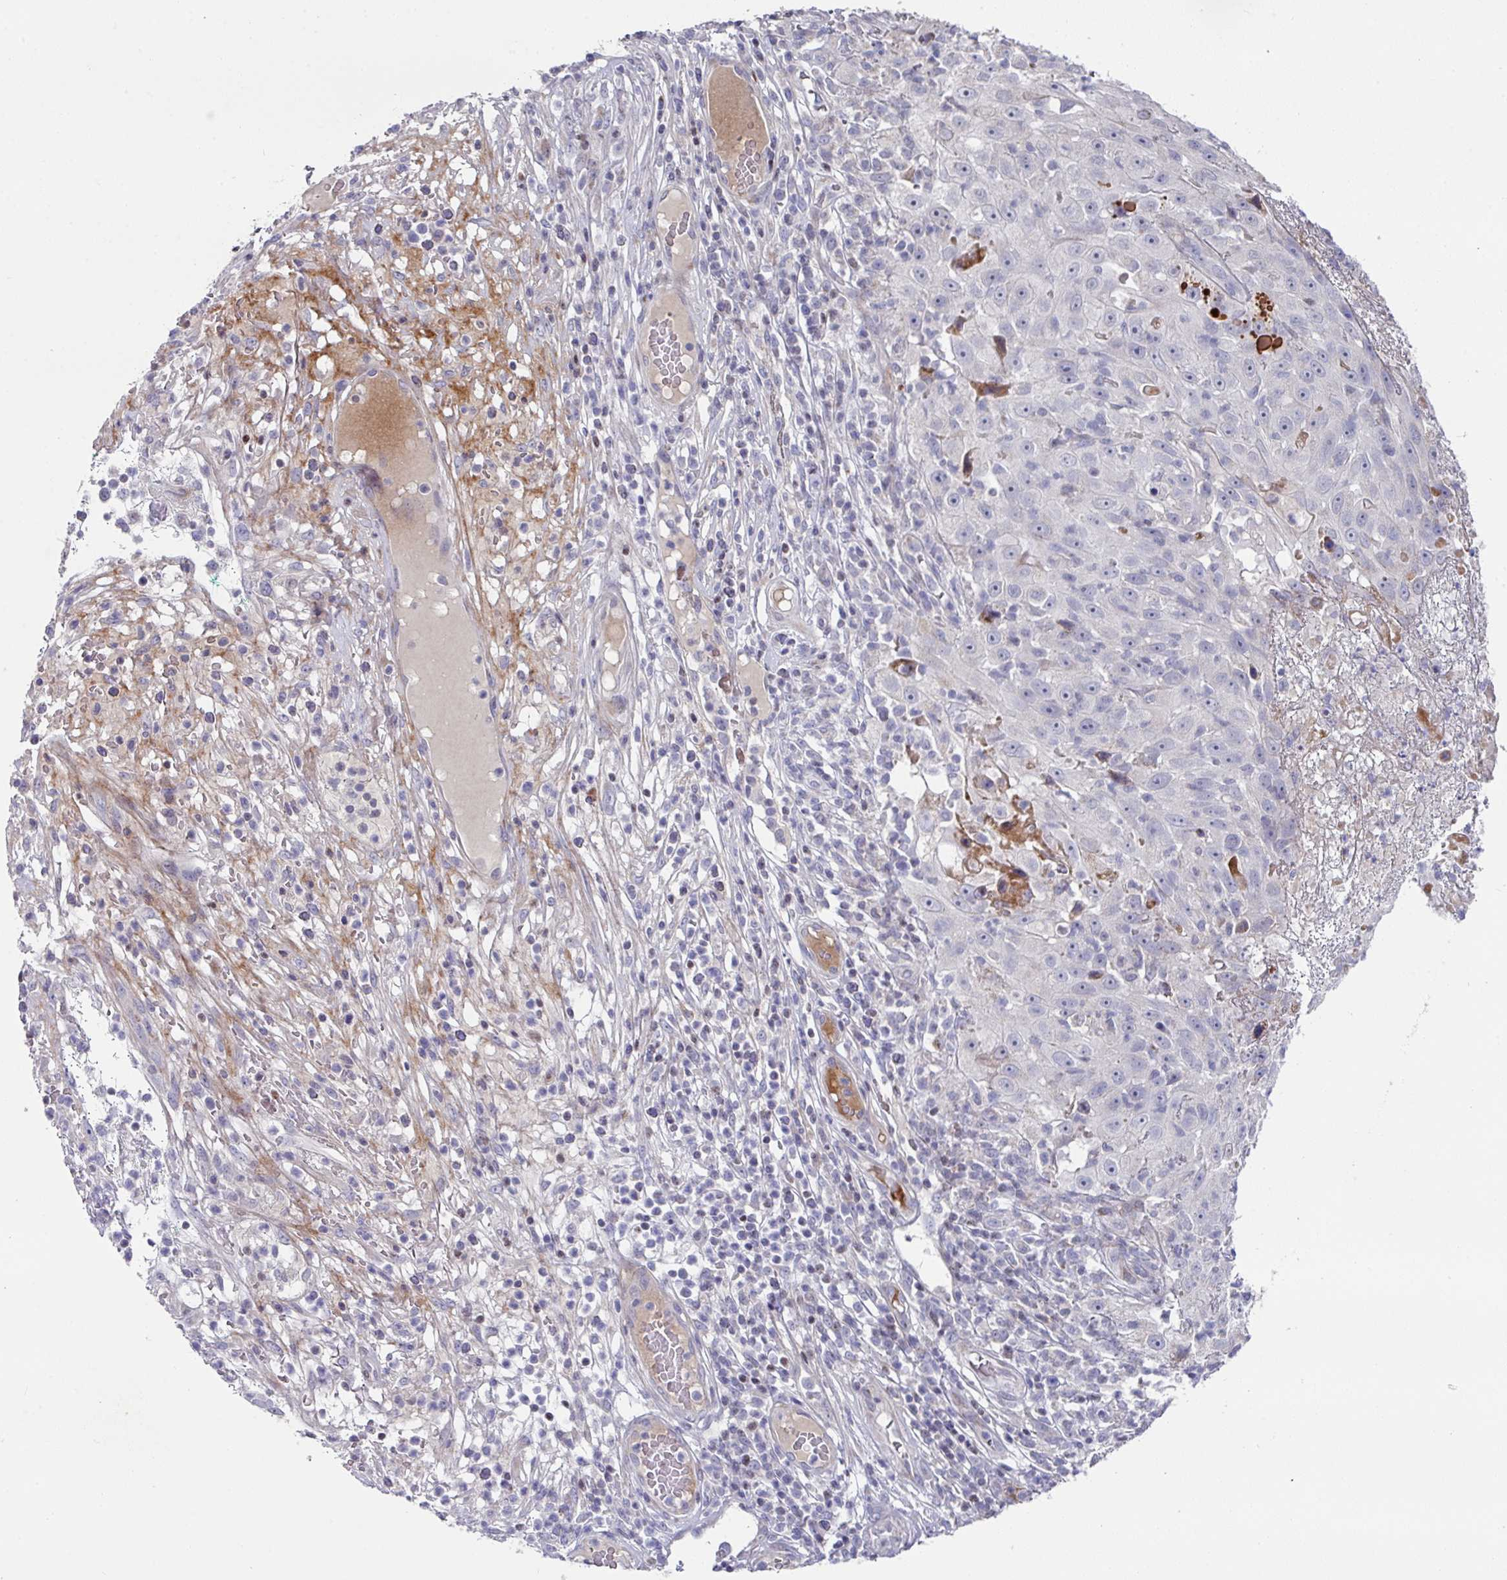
{"staining": {"intensity": "negative", "quantity": "none", "location": "none"}, "tissue": "skin cancer", "cell_type": "Tumor cells", "image_type": "cancer", "snomed": [{"axis": "morphology", "description": "Squamous cell carcinoma, NOS"}, {"axis": "topography", "description": "Skin"}], "caption": "Skin cancer (squamous cell carcinoma) was stained to show a protein in brown. There is no significant staining in tumor cells. (Brightfield microscopy of DAB (3,3'-diaminobenzidine) IHC at high magnification).", "gene": "CBX7", "patient": {"sex": "female", "age": 87}}